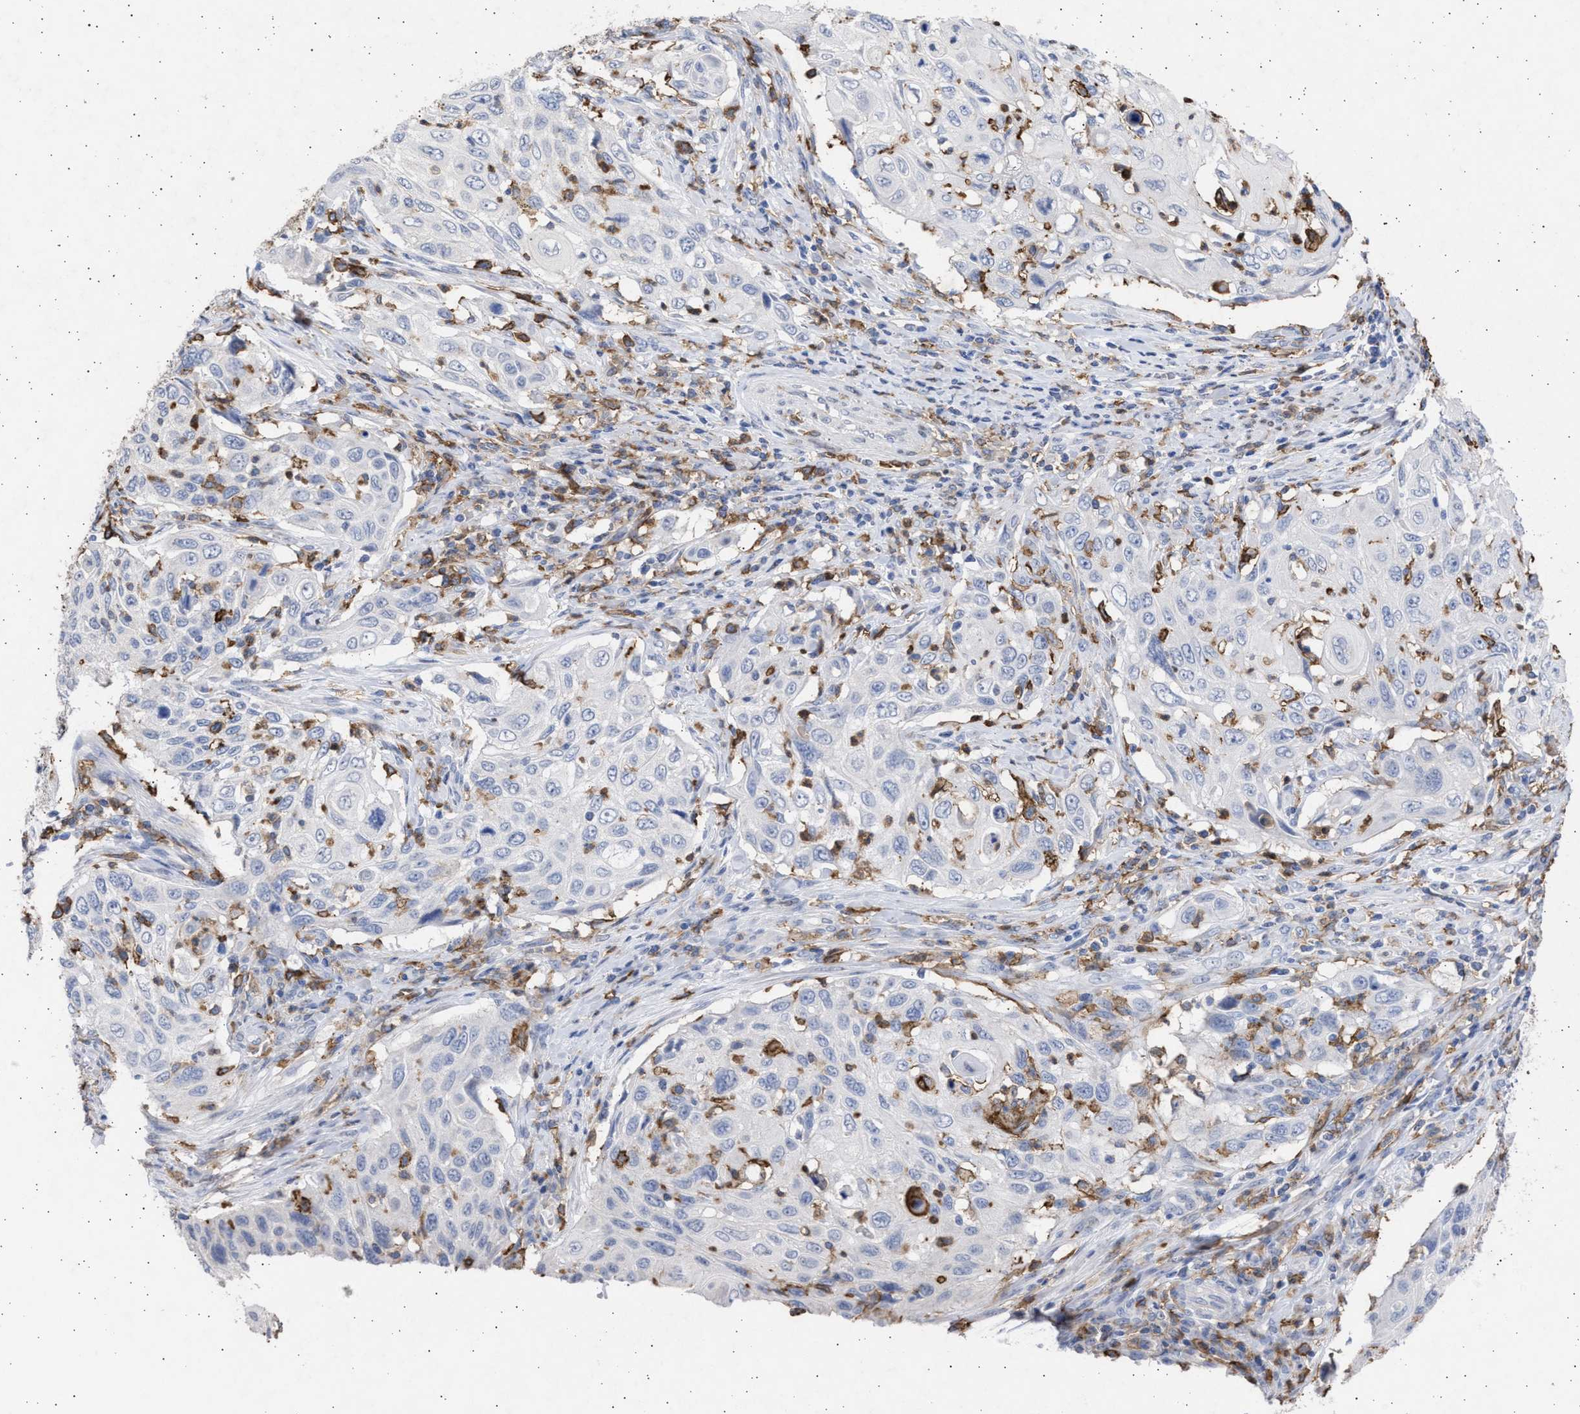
{"staining": {"intensity": "negative", "quantity": "none", "location": "none"}, "tissue": "cervical cancer", "cell_type": "Tumor cells", "image_type": "cancer", "snomed": [{"axis": "morphology", "description": "Squamous cell carcinoma, NOS"}, {"axis": "topography", "description": "Cervix"}], "caption": "A photomicrograph of human cervical cancer is negative for staining in tumor cells.", "gene": "FCER1A", "patient": {"sex": "female", "age": 70}}